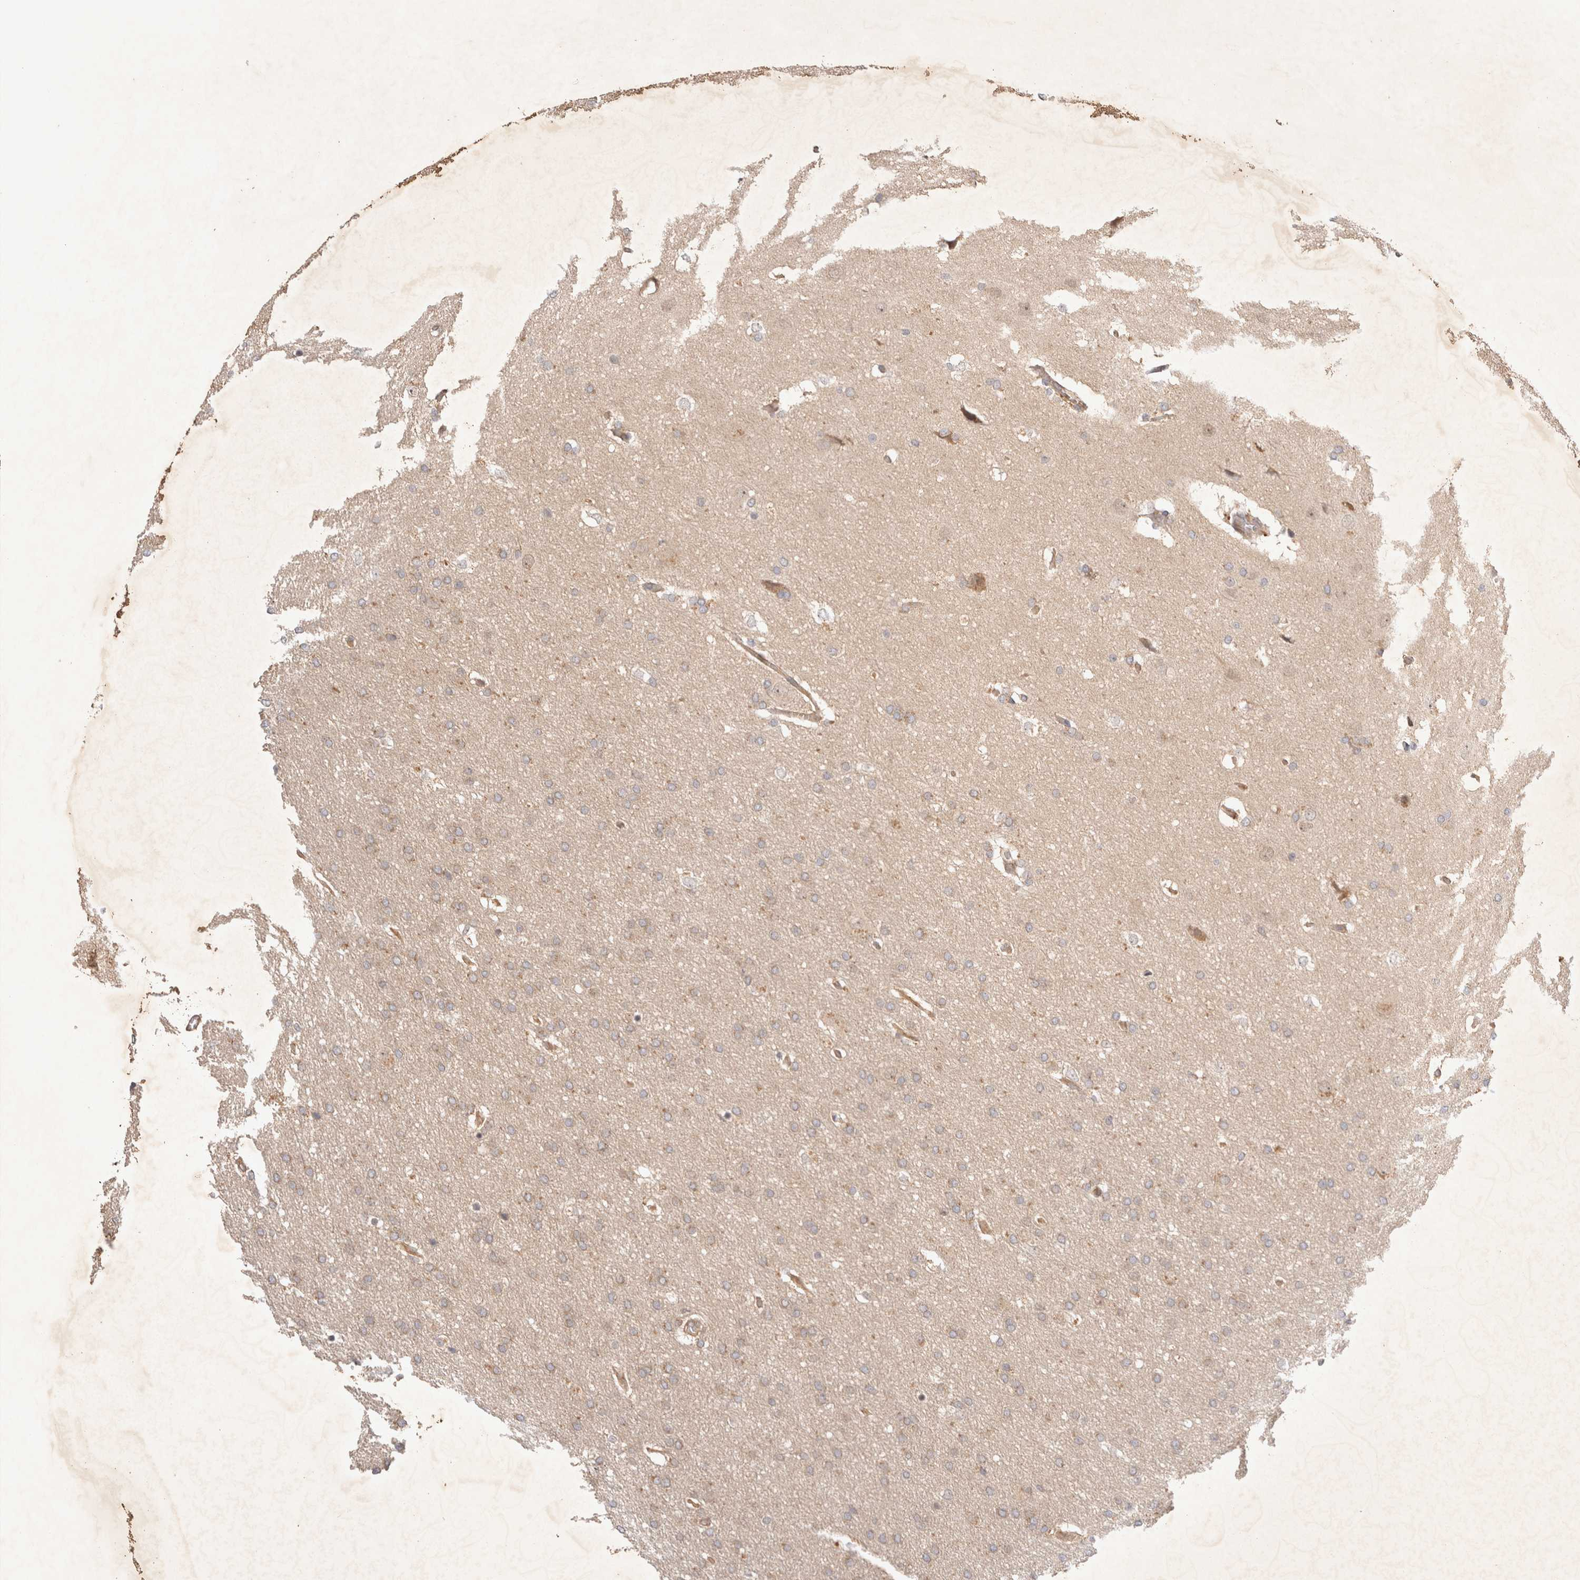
{"staining": {"intensity": "weak", "quantity": "<25%", "location": "cytoplasmic/membranous"}, "tissue": "glioma", "cell_type": "Tumor cells", "image_type": "cancer", "snomed": [{"axis": "morphology", "description": "Glioma, malignant, Low grade"}, {"axis": "topography", "description": "Brain"}], "caption": "This is an immunohistochemistry (IHC) photomicrograph of malignant glioma (low-grade). There is no positivity in tumor cells.", "gene": "YES1", "patient": {"sex": "female", "age": 37}}